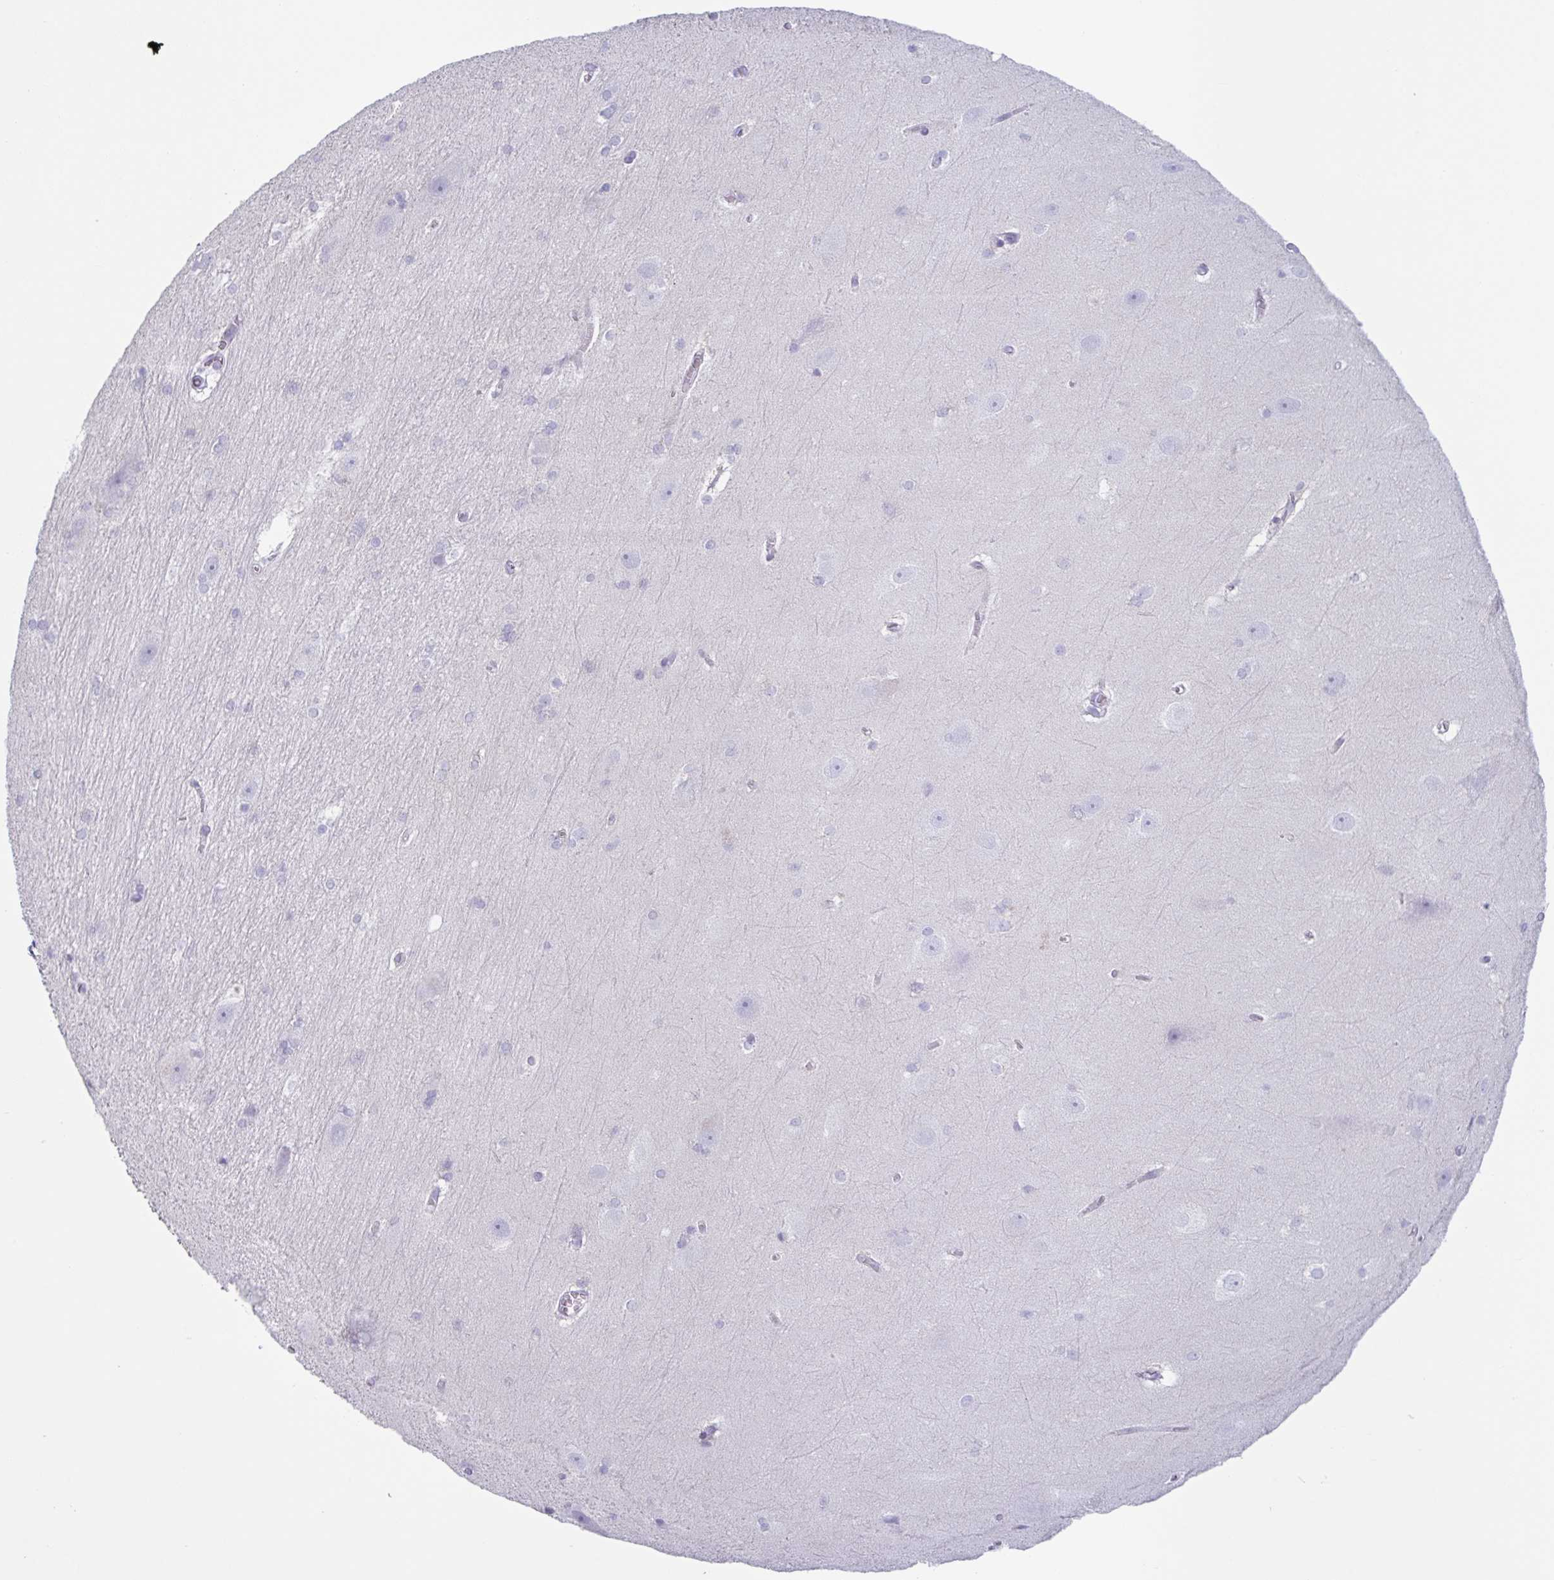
{"staining": {"intensity": "negative", "quantity": "none", "location": "none"}, "tissue": "hippocampus", "cell_type": "Glial cells", "image_type": "normal", "snomed": [{"axis": "morphology", "description": "Normal tissue, NOS"}, {"axis": "topography", "description": "Cerebral cortex"}, {"axis": "topography", "description": "Hippocampus"}], "caption": "An immunohistochemistry histopathology image of normal hippocampus is shown. There is no staining in glial cells of hippocampus. Nuclei are stained in blue.", "gene": "CYP4F11", "patient": {"sex": "female", "age": 19}}